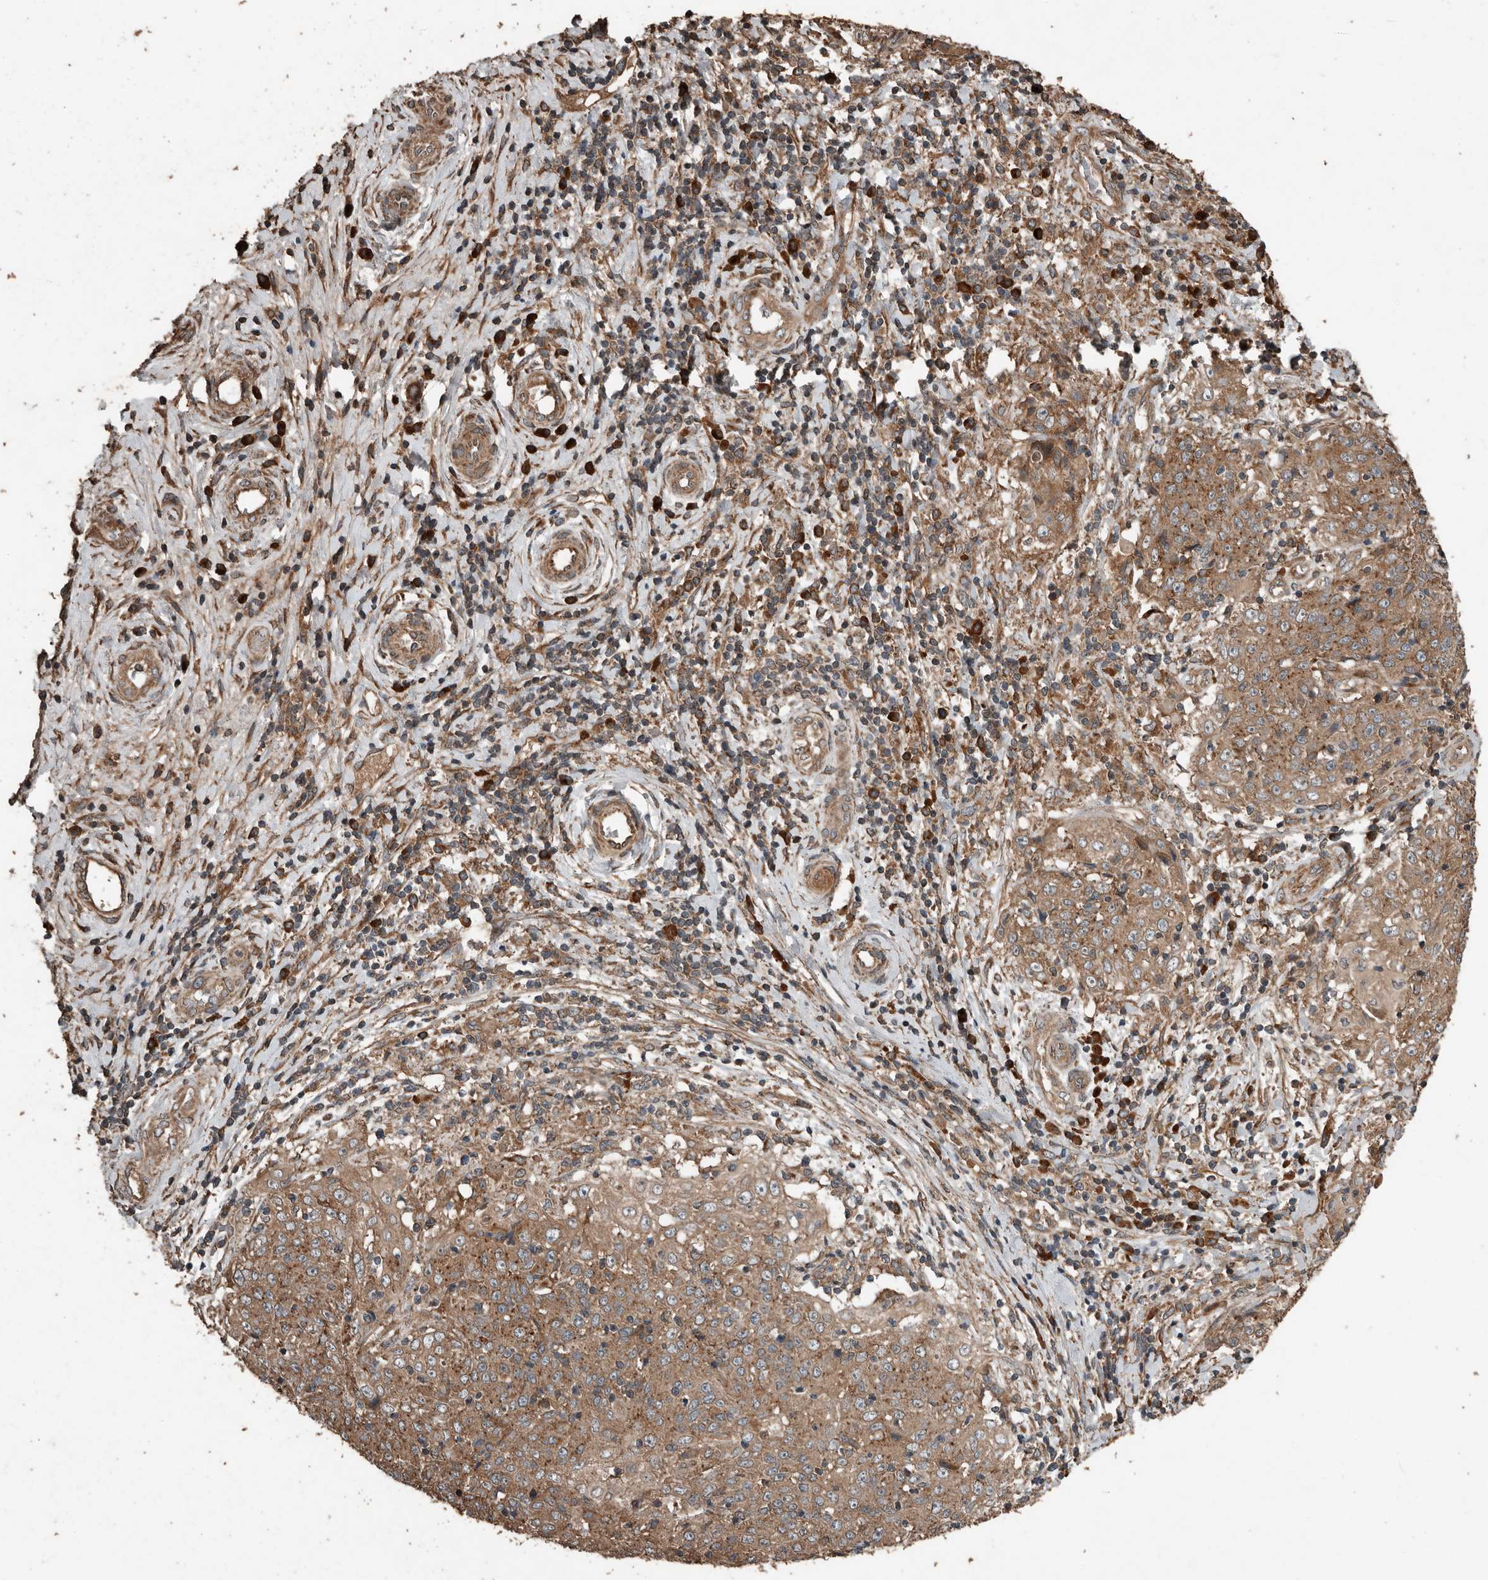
{"staining": {"intensity": "moderate", "quantity": ">75%", "location": "cytoplasmic/membranous"}, "tissue": "cervical cancer", "cell_type": "Tumor cells", "image_type": "cancer", "snomed": [{"axis": "morphology", "description": "Squamous cell carcinoma, NOS"}, {"axis": "topography", "description": "Cervix"}], "caption": "A brown stain labels moderate cytoplasmic/membranous positivity of a protein in squamous cell carcinoma (cervical) tumor cells.", "gene": "RNF207", "patient": {"sex": "female", "age": 48}}